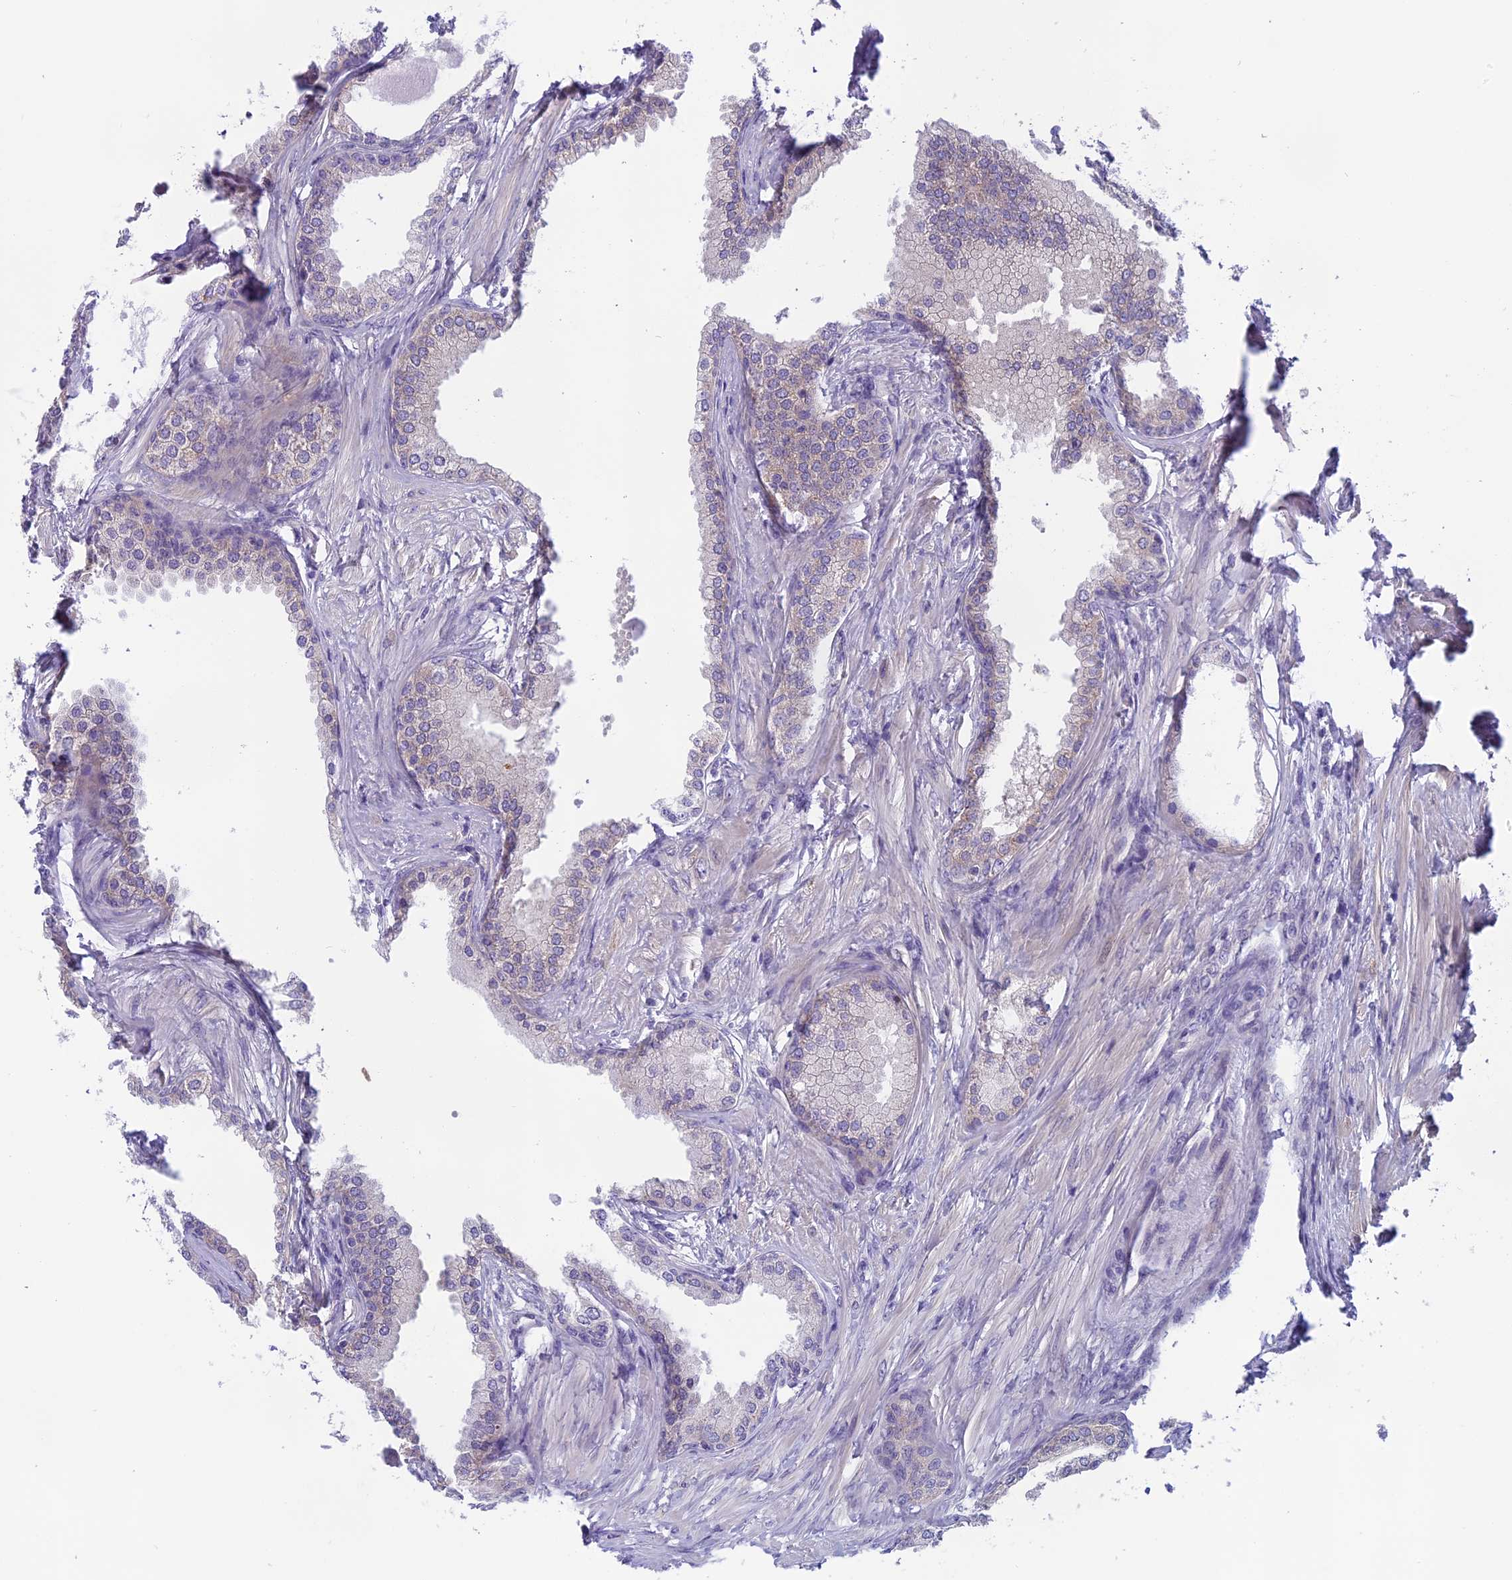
{"staining": {"intensity": "negative", "quantity": "none", "location": "none"}, "tissue": "prostate cancer", "cell_type": "Tumor cells", "image_type": "cancer", "snomed": [{"axis": "morphology", "description": "Adenocarcinoma, High grade"}, {"axis": "topography", "description": "Prostate"}], "caption": "Human prostate adenocarcinoma (high-grade) stained for a protein using IHC exhibits no positivity in tumor cells.", "gene": "ARHGEF37", "patient": {"sex": "male", "age": 59}}